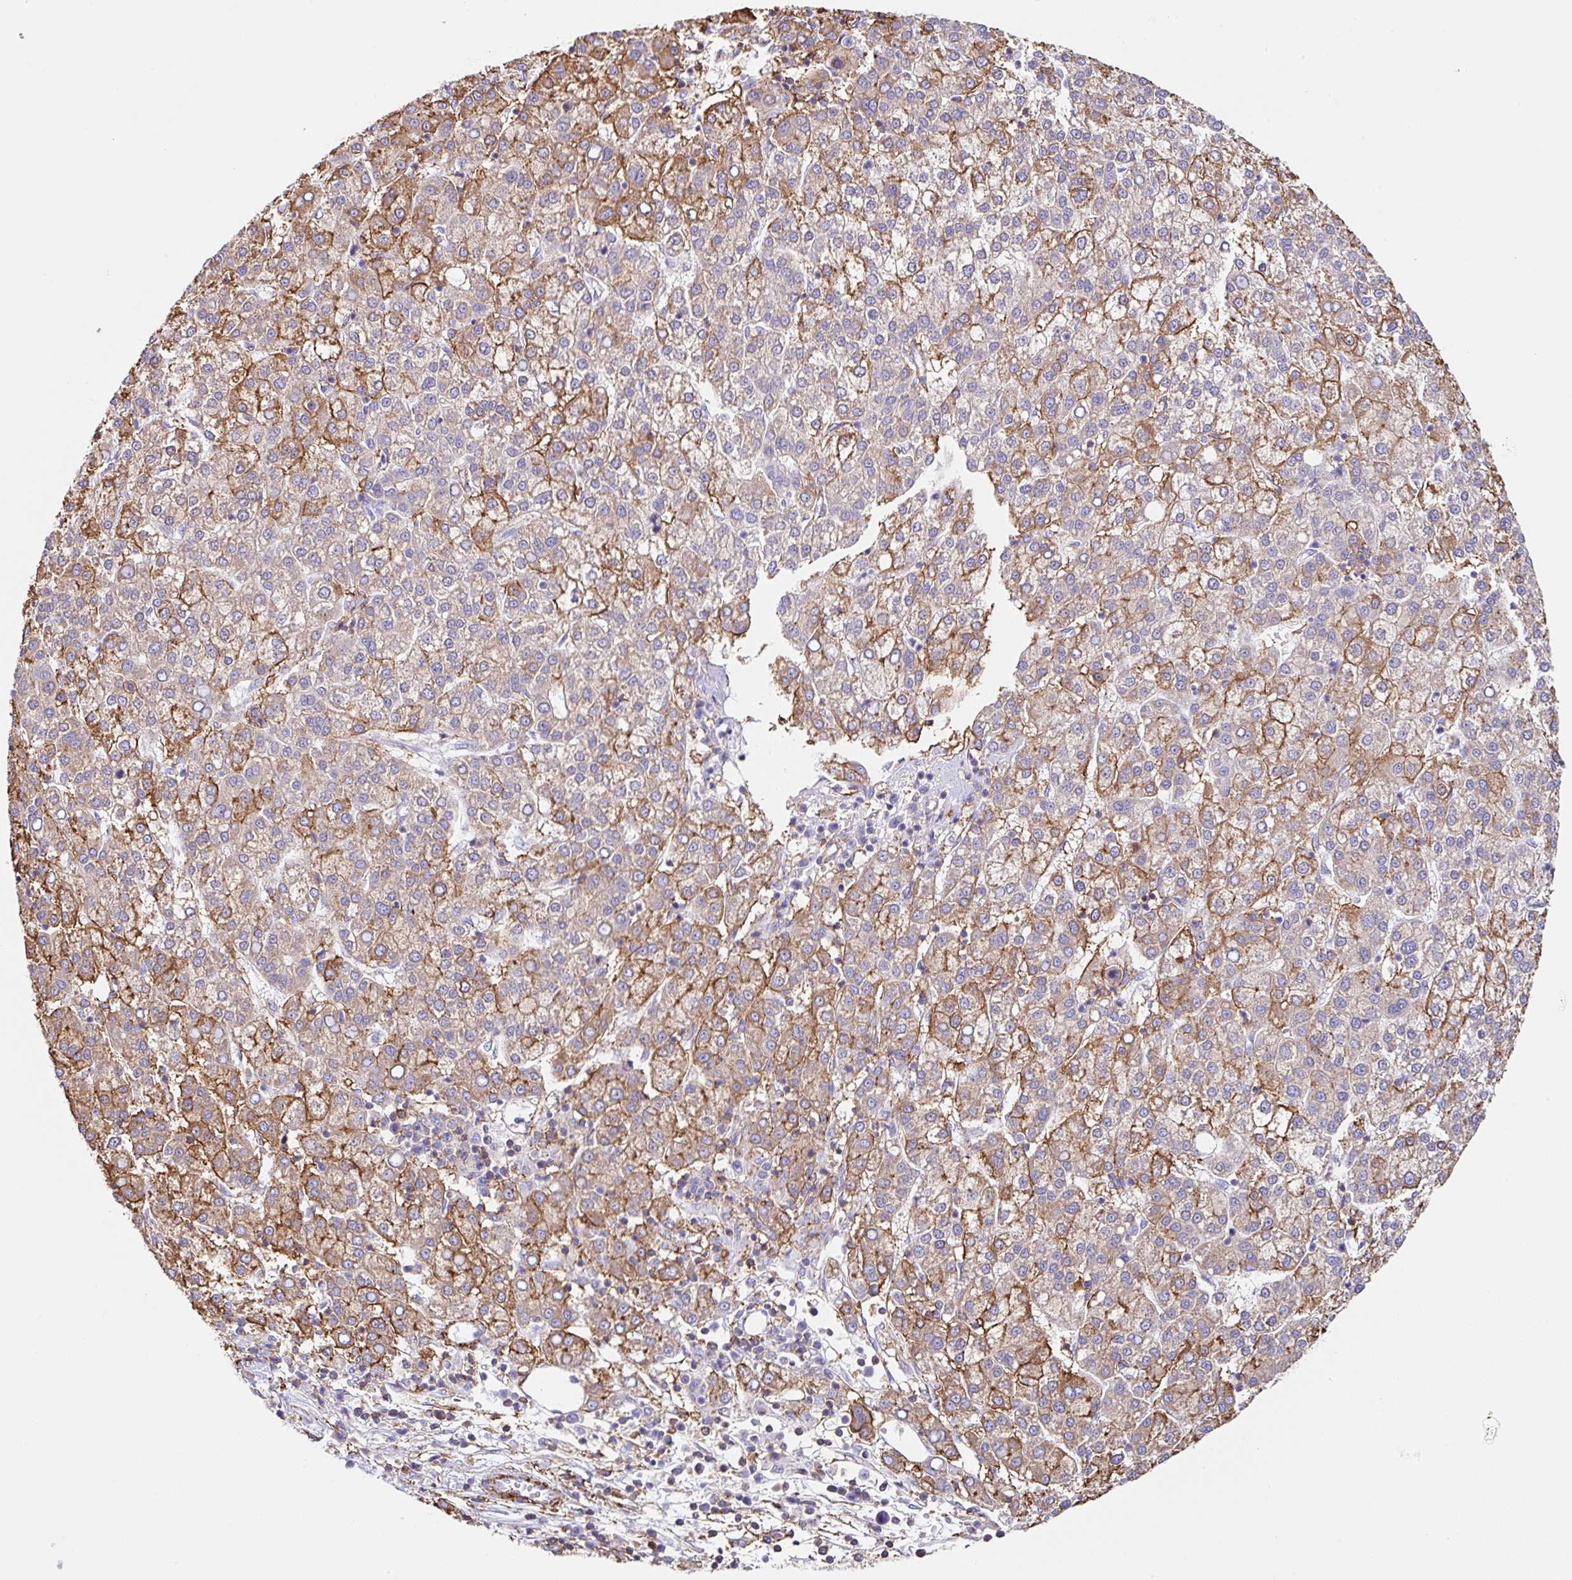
{"staining": {"intensity": "moderate", "quantity": ">75%", "location": "cytoplasmic/membranous"}, "tissue": "liver cancer", "cell_type": "Tumor cells", "image_type": "cancer", "snomed": [{"axis": "morphology", "description": "Carcinoma, Hepatocellular, NOS"}, {"axis": "topography", "description": "Liver"}], "caption": "A brown stain labels moderate cytoplasmic/membranous positivity of a protein in human liver cancer tumor cells. Immunohistochemistry (ihc) stains the protein of interest in brown and the nuclei are stained blue.", "gene": "MTTP", "patient": {"sex": "female", "age": 58}}